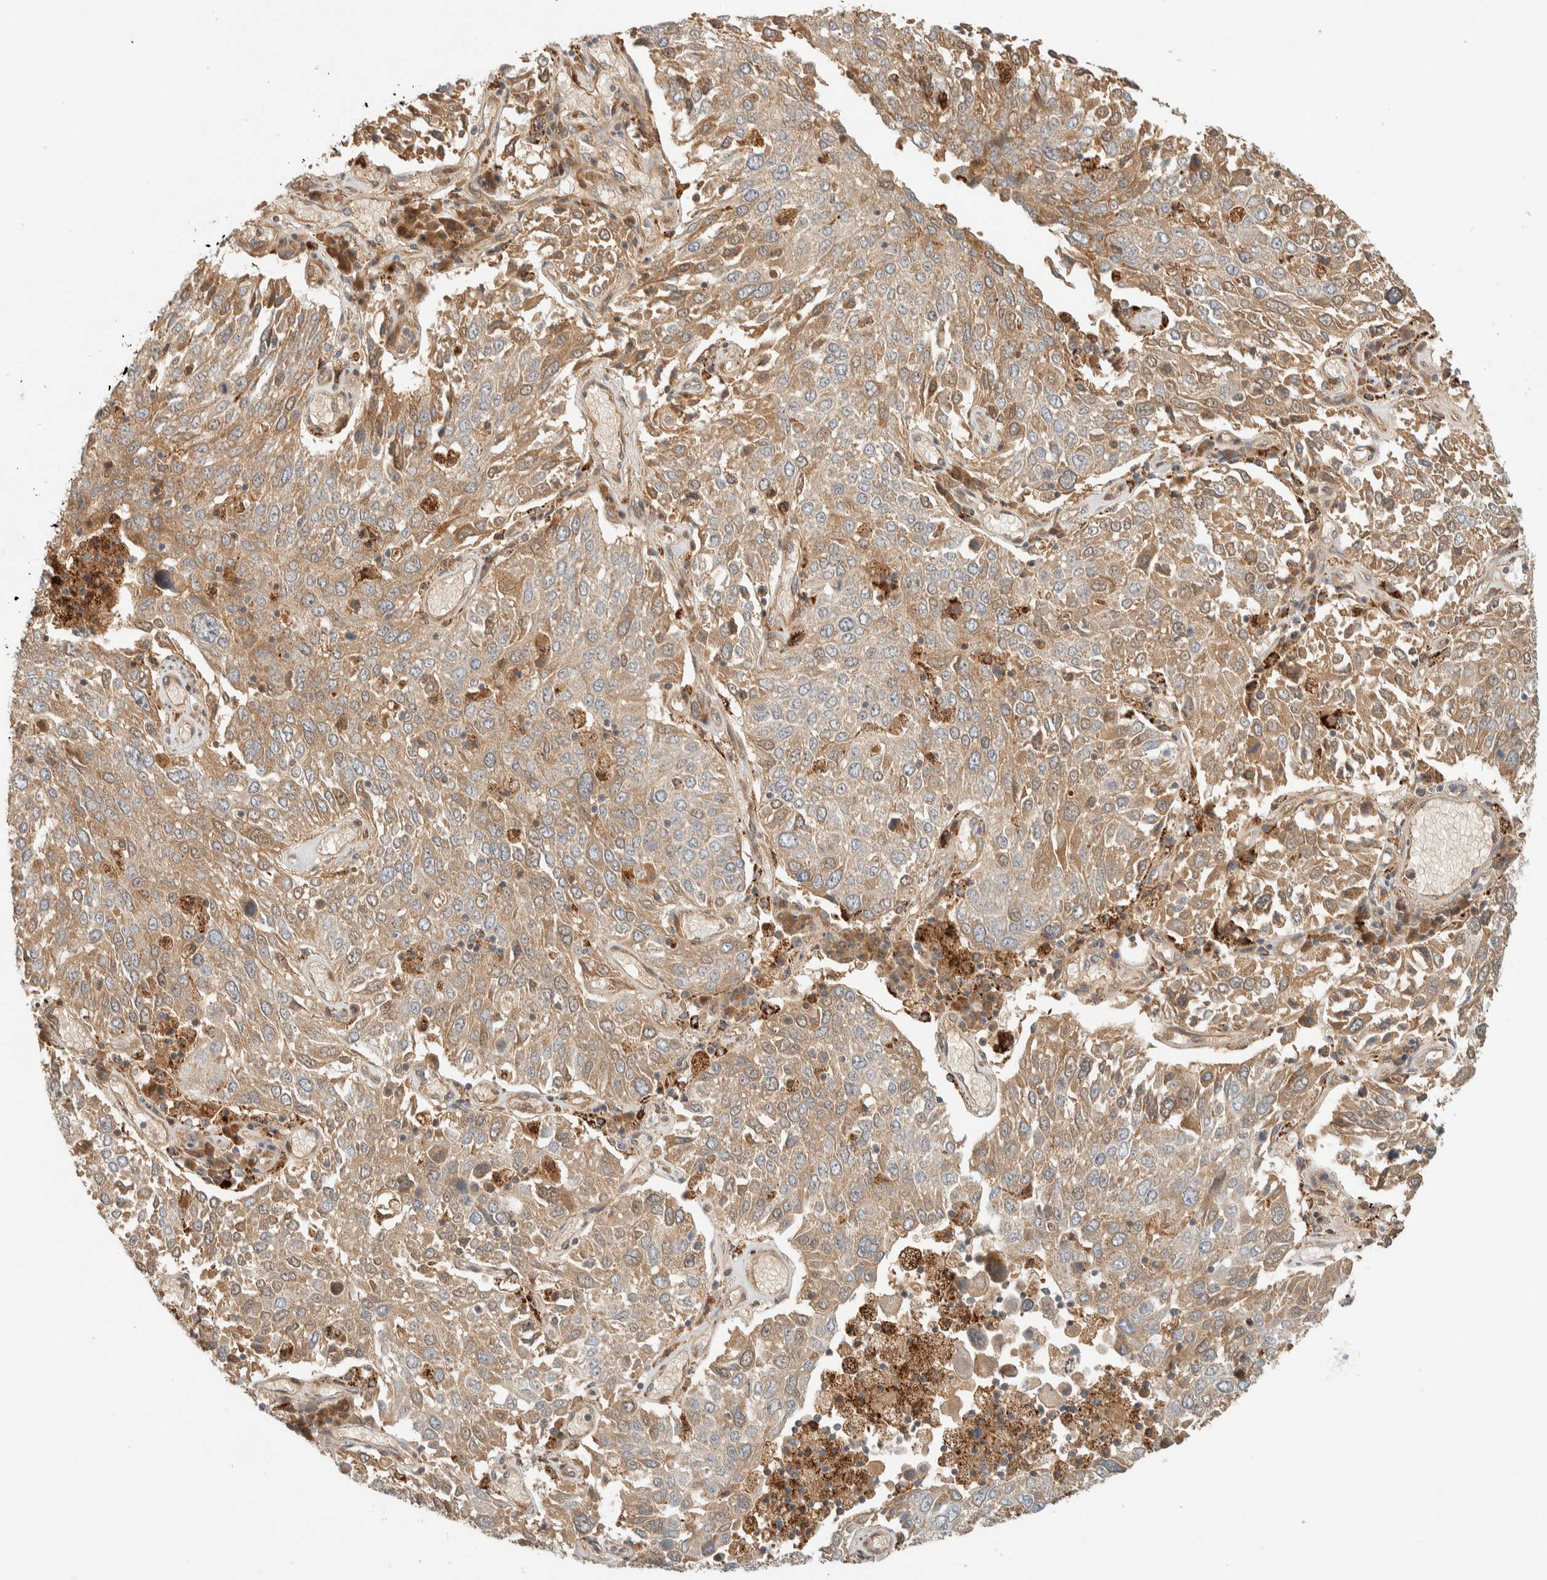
{"staining": {"intensity": "moderate", "quantity": ">75%", "location": "cytoplasmic/membranous"}, "tissue": "lung cancer", "cell_type": "Tumor cells", "image_type": "cancer", "snomed": [{"axis": "morphology", "description": "Squamous cell carcinoma, NOS"}, {"axis": "topography", "description": "Lung"}], "caption": "Protein analysis of lung squamous cell carcinoma tissue demonstrates moderate cytoplasmic/membranous staining in approximately >75% of tumor cells.", "gene": "FAM167A", "patient": {"sex": "male", "age": 65}}